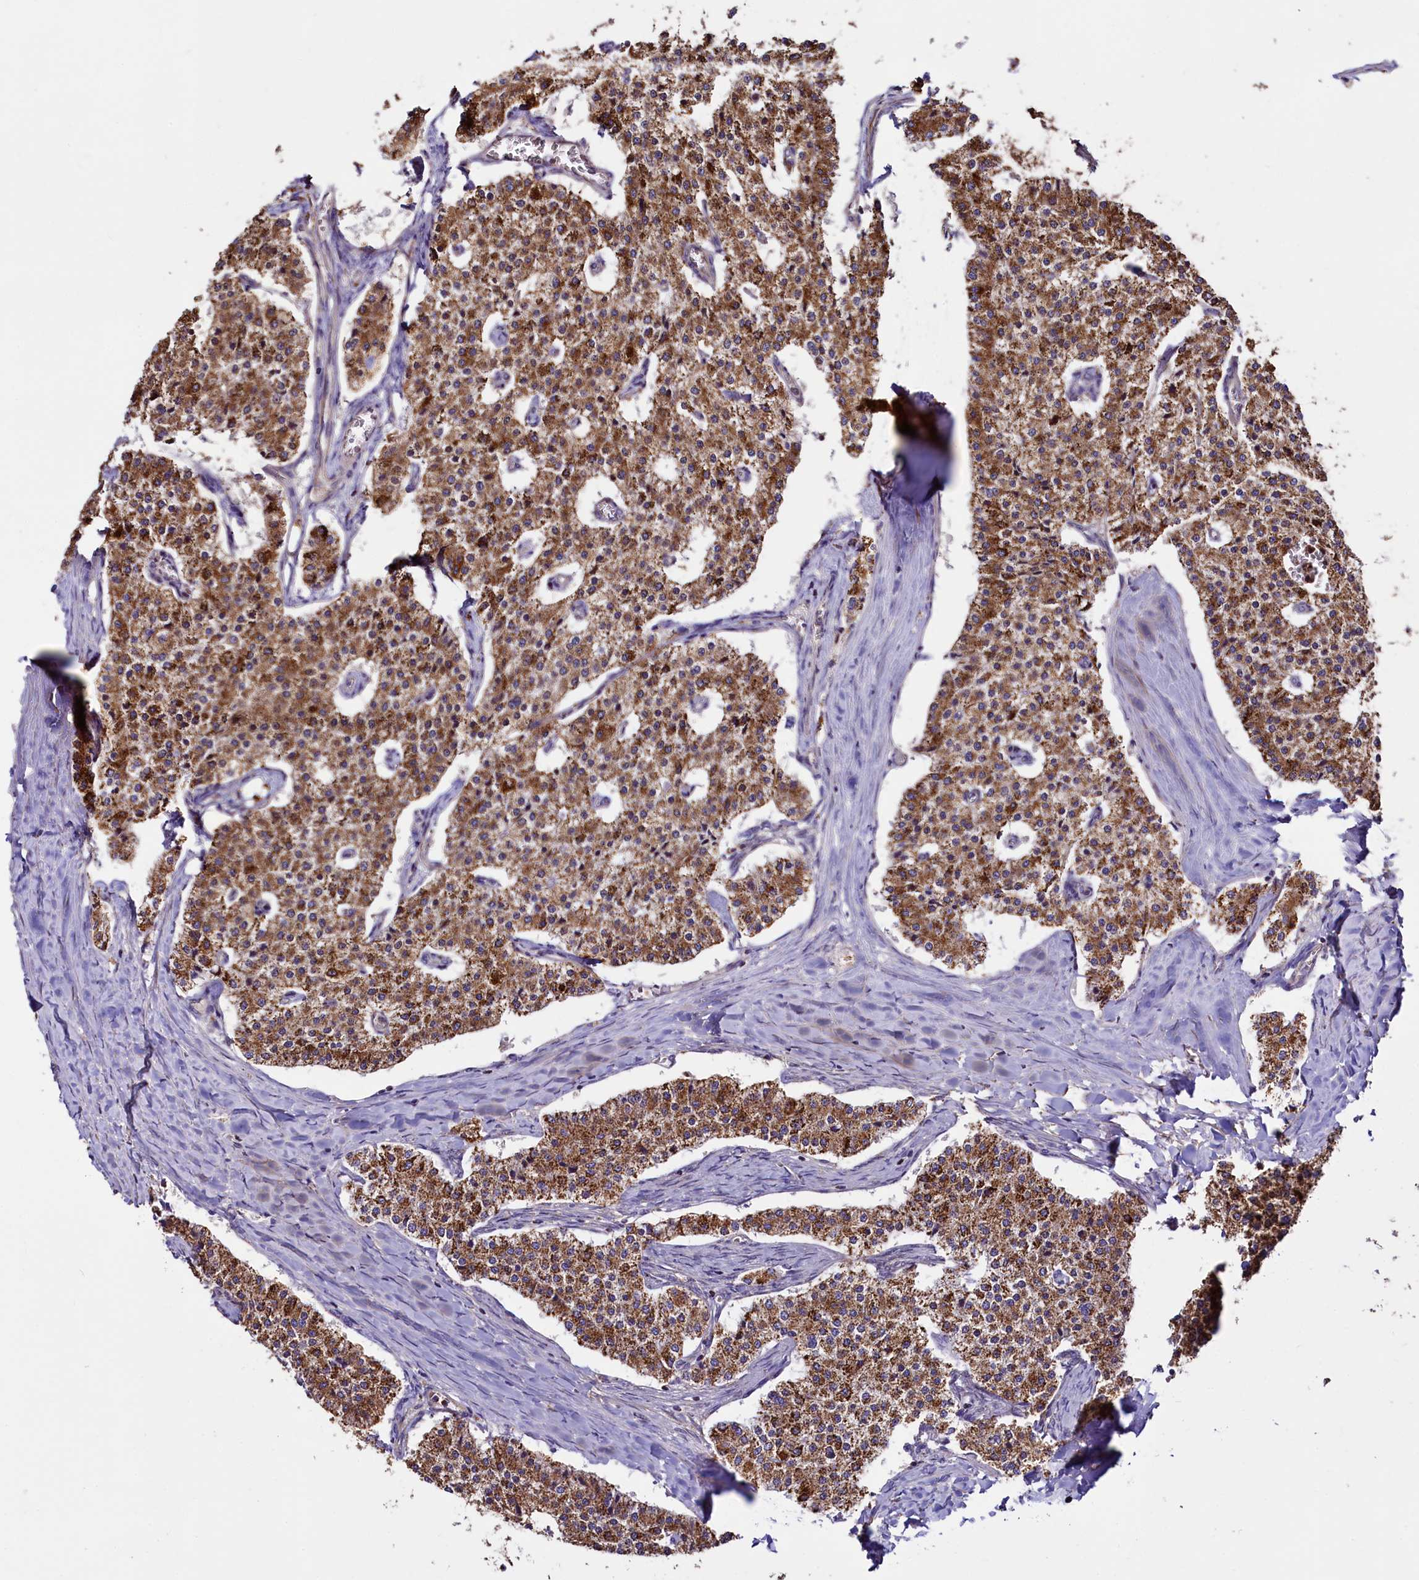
{"staining": {"intensity": "strong", "quantity": ">75%", "location": "cytoplasmic/membranous"}, "tissue": "carcinoid", "cell_type": "Tumor cells", "image_type": "cancer", "snomed": [{"axis": "morphology", "description": "Carcinoid, malignant, NOS"}, {"axis": "topography", "description": "Colon"}], "caption": "Carcinoid stained with DAB (3,3'-diaminobenzidine) immunohistochemistry (IHC) shows high levels of strong cytoplasmic/membranous expression in approximately >75% of tumor cells.", "gene": "STARD5", "patient": {"sex": "female", "age": 52}}